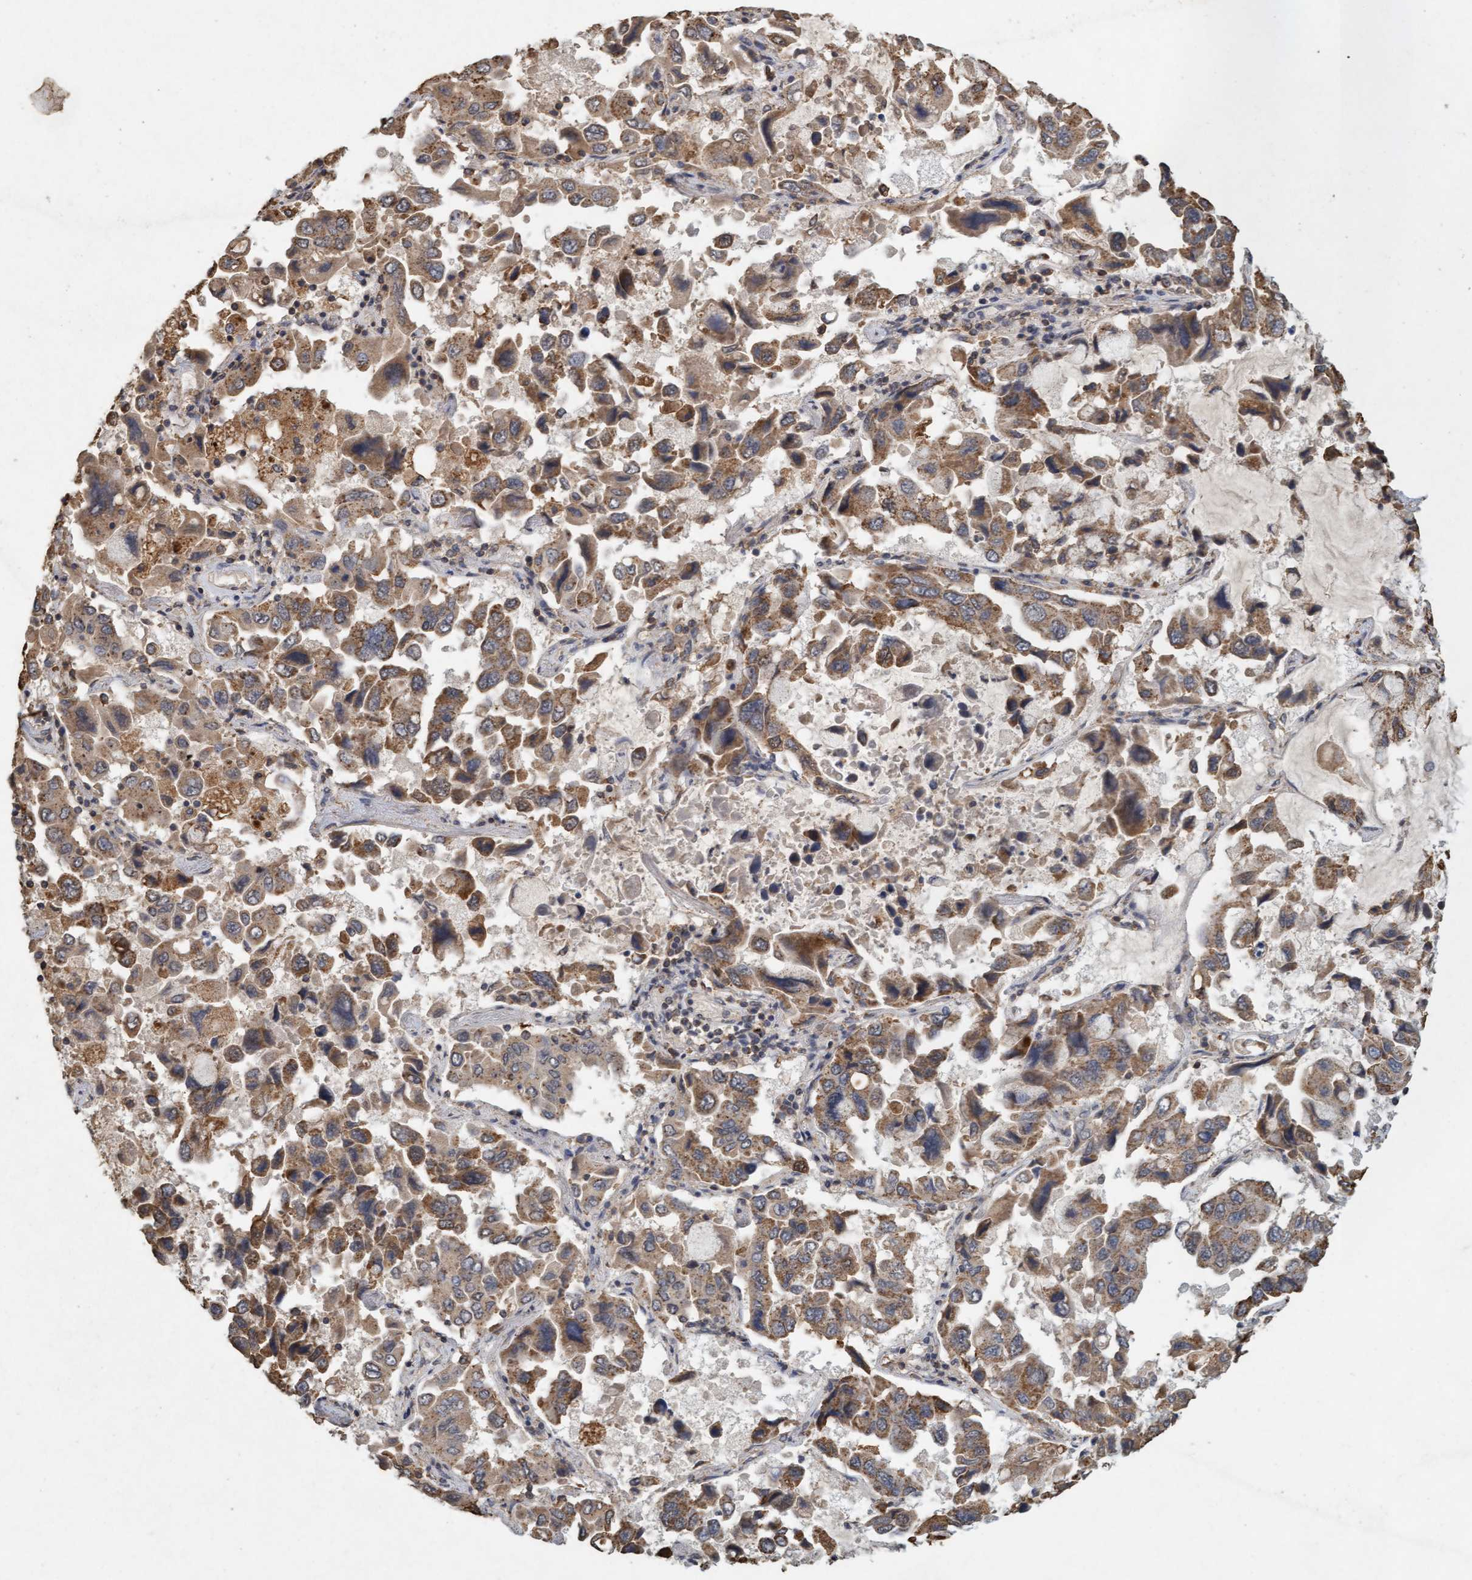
{"staining": {"intensity": "moderate", "quantity": ">75%", "location": "cytoplasmic/membranous"}, "tissue": "lung cancer", "cell_type": "Tumor cells", "image_type": "cancer", "snomed": [{"axis": "morphology", "description": "Adenocarcinoma, NOS"}, {"axis": "topography", "description": "Lung"}], "caption": "IHC of human lung cancer demonstrates medium levels of moderate cytoplasmic/membranous staining in about >75% of tumor cells.", "gene": "VSIG8", "patient": {"sex": "male", "age": 64}}